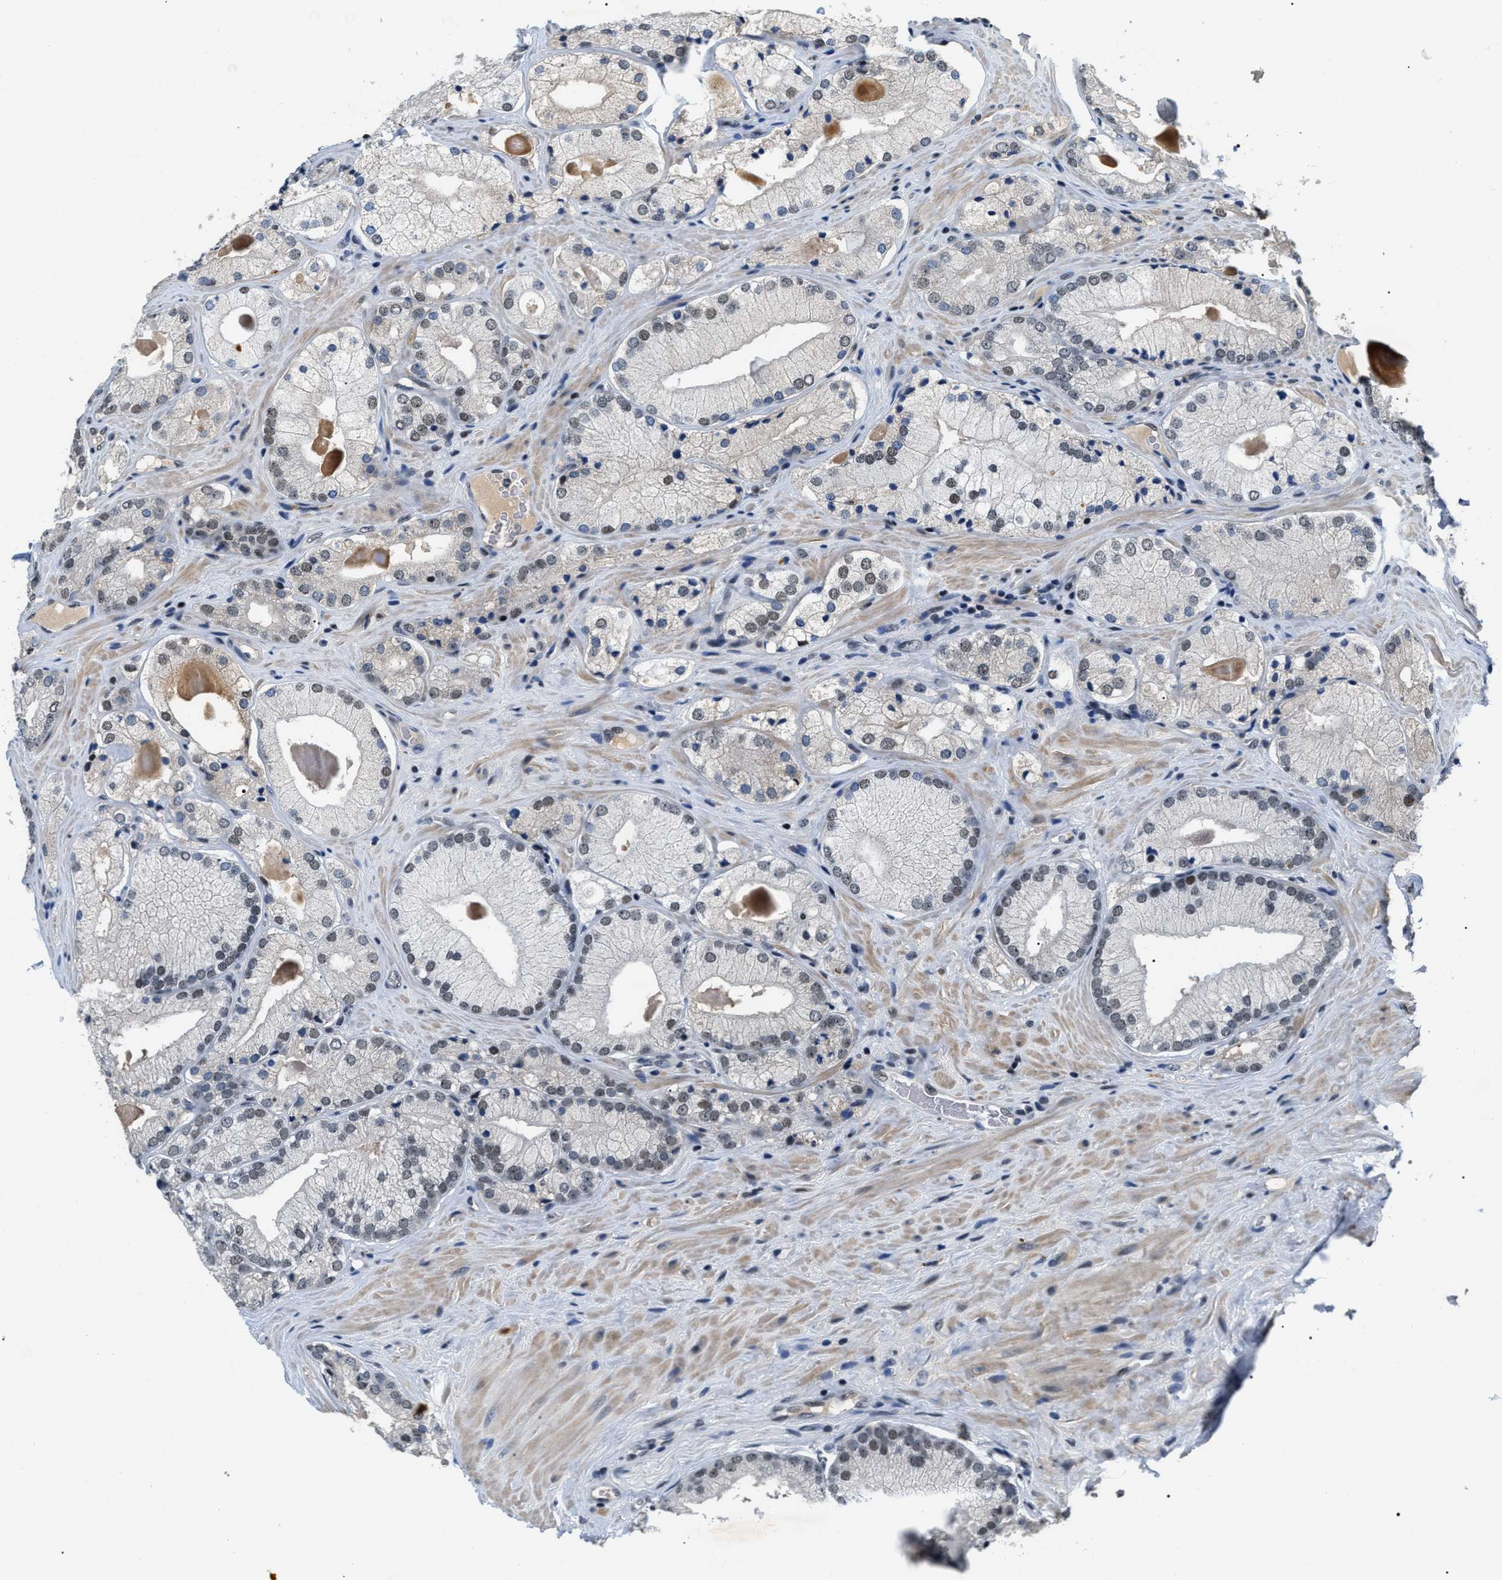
{"staining": {"intensity": "negative", "quantity": "none", "location": "none"}, "tissue": "prostate cancer", "cell_type": "Tumor cells", "image_type": "cancer", "snomed": [{"axis": "morphology", "description": "Adenocarcinoma, Low grade"}, {"axis": "topography", "description": "Prostate"}], "caption": "Tumor cells are negative for protein expression in human prostate cancer. (DAB immunohistochemistry, high magnification).", "gene": "C7orf25", "patient": {"sex": "male", "age": 65}}